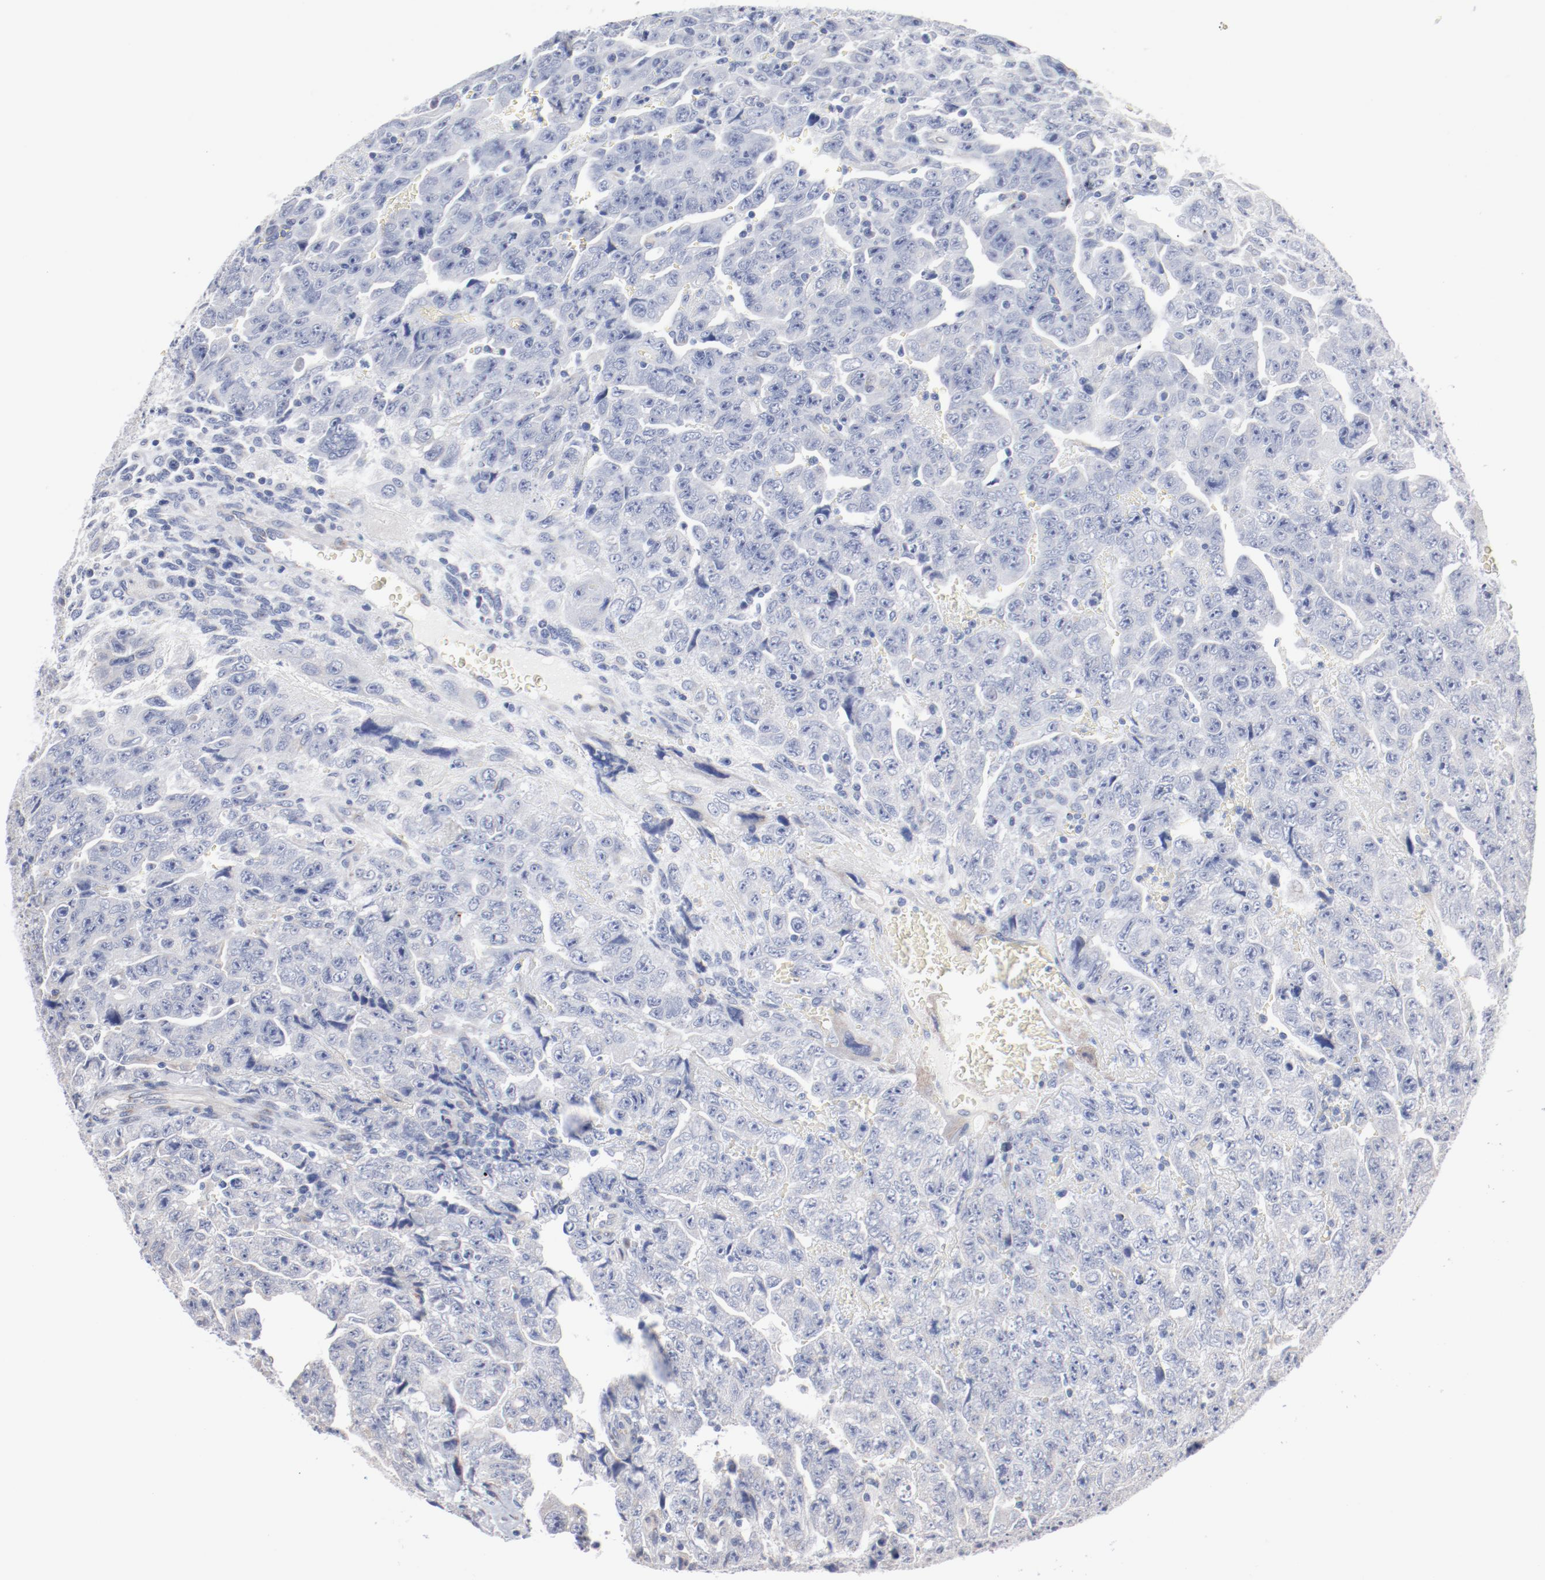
{"staining": {"intensity": "negative", "quantity": "none", "location": "none"}, "tissue": "testis cancer", "cell_type": "Tumor cells", "image_type": "cancer", "snomed": [{"axis": "morphology", "description": "Carcinoma, Embryonal, NOS"}, {"axis": "topography", "description": "Testis"}], "caption": "Immunohistochemistry image of neoplastic tissue: human embryonal carcinoma (testis) stained with DAB (3,3'-diaminobenzidine) shows no significant protein positivity in tumor cells.", "gene": "AK7", "patient": {"sex": "male", "age": 28}}